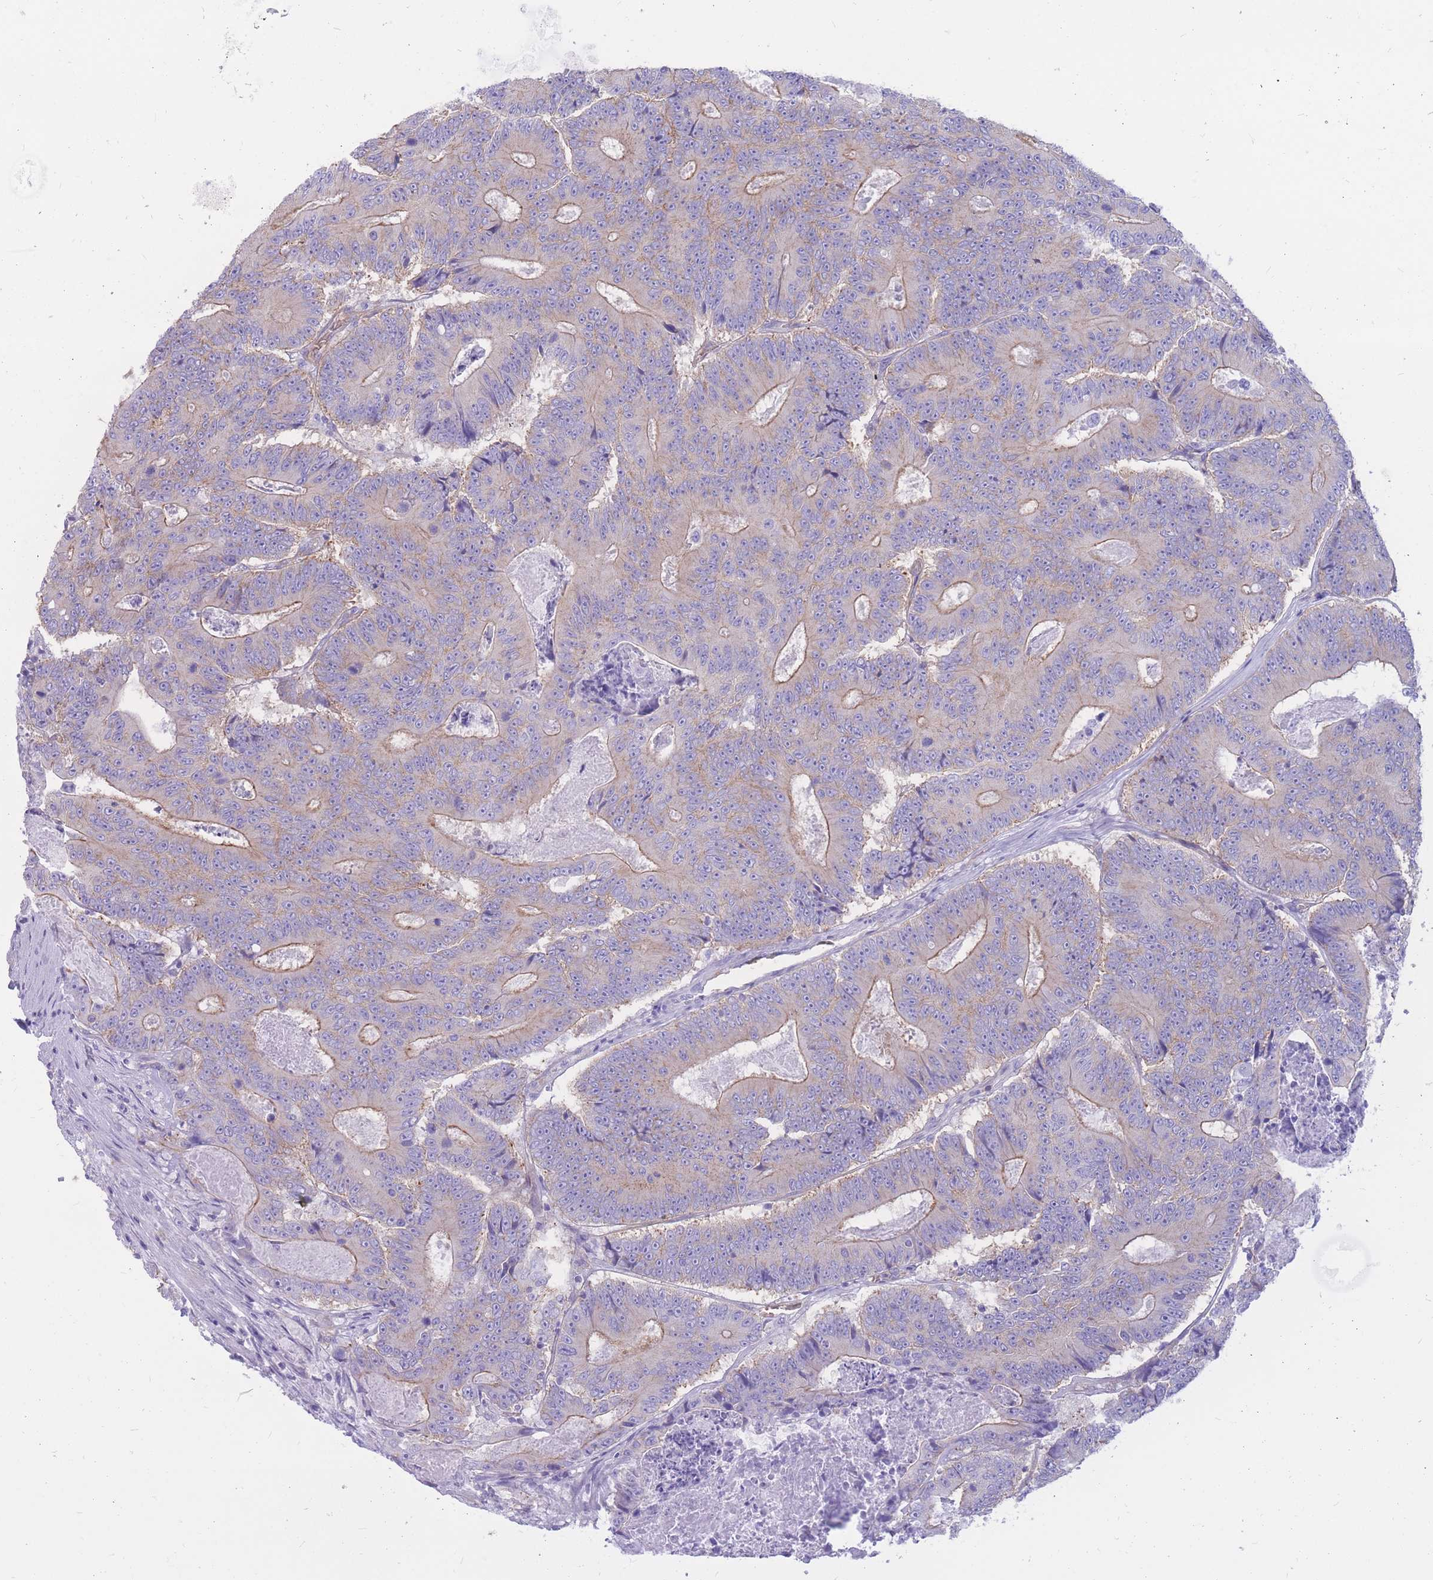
{"staining": {"intensity": "moderate", "quantity": "25%-75%", "location": "cytoplasmic/membranous"}, "tissue": "colorectal cancer", "cell_type": "Tumor cells", "image_type": "cancer", "snomed": [{"axis": "morphology", "description": "Adenocarcinoma, NOS"}, {"axis": "topography", "description": "Colon"}], "caption": "The immunohistochemical stain highlights moderate cytoplasmic/membranous staining in tumor cells of adenocarcinoma (colorectal) tissue.", "gene": "ADD2", "patient": {"sex": "male", "age": 83}}